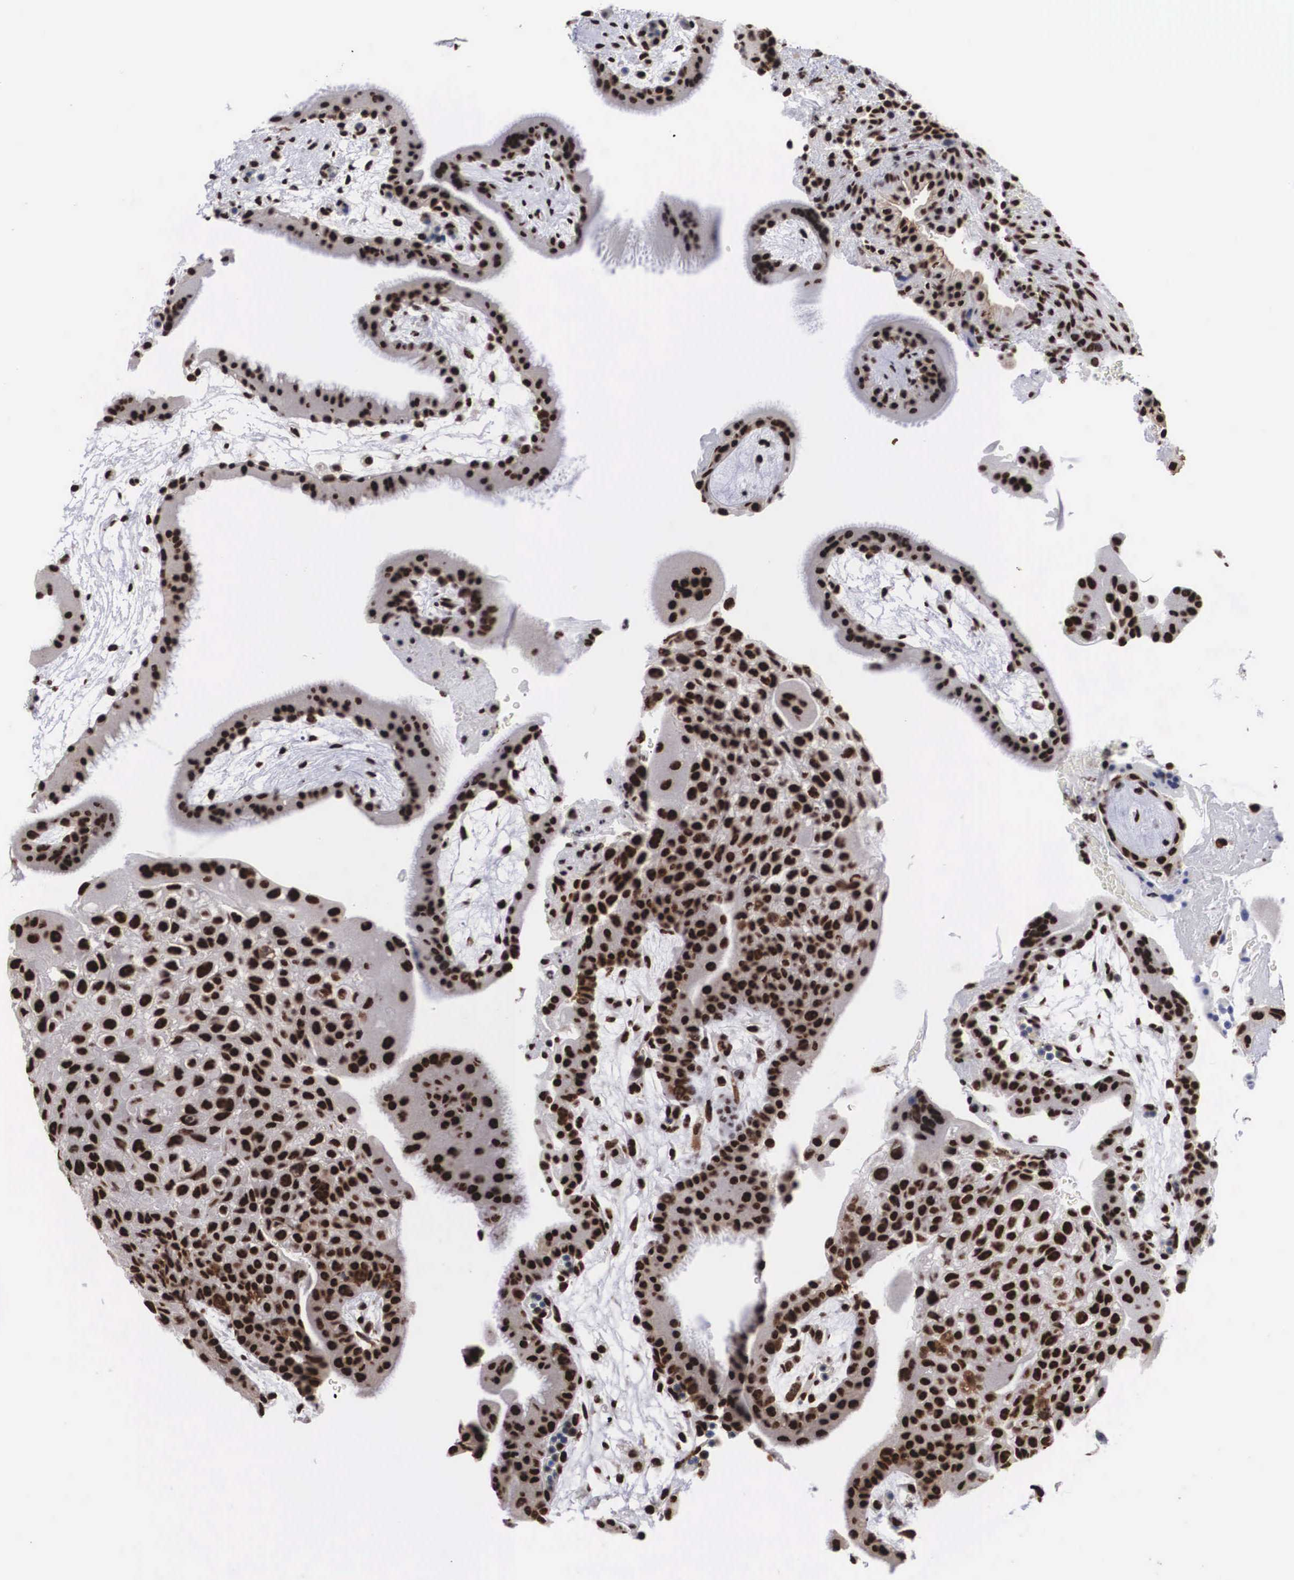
{"staining": {"intensity": "strong", "quantity": ">75%", "location": "nuclear"}, "tissue": "placenta", "cell_type": "Decidual cells", "image_type": "normal", "snomed": [{"axis": "morphology", "description": "Normal tissue, NOS"}, {"axis": "topography", "description": "Placenta"}], "caption": "This is a histology image of immunohistochemistry staining of normal placenta, which shows strong positivity in the nuclear of decidual cells.", "gene": "ACIN1", "patient": {"sex": "female", "age": 19}}